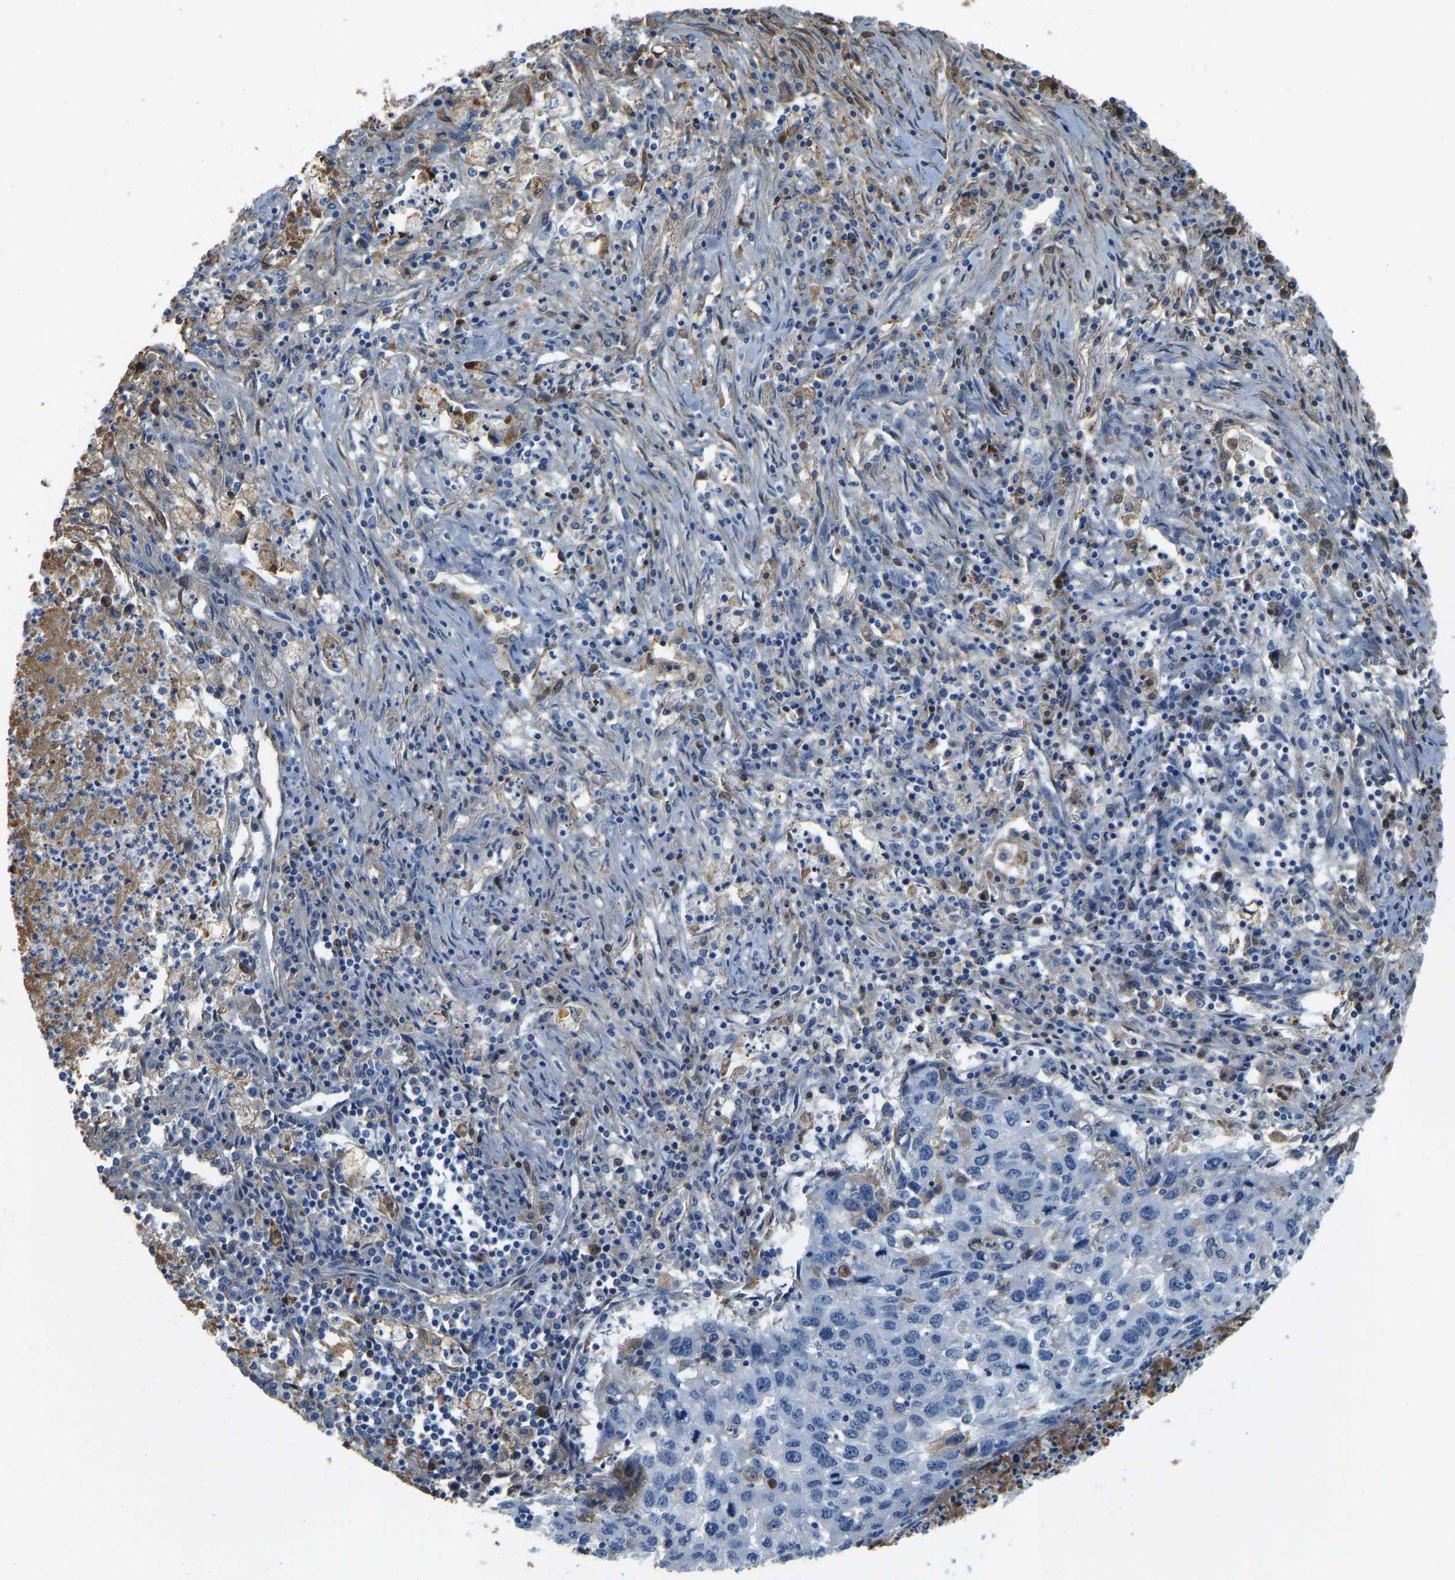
{"staining": {"intensity": "negative", "quantity": "none", "location": "none"}, "tissue": "lung cancer", "cell_type": "Tumor cells", "image_type": "cancer", "snomed": [{"axis": "morphology", "description": "Squamous cell carcinoma, NOS"}, {"axis": "topography", "description": "Lung"}], "caption": "This is an immunohistochemistry photomicrograph of lung squamous cell carcinoma. There is no expression in tumor cells.", "gene": "THBS4", "patient": {"sex": "female", "age": 63}}